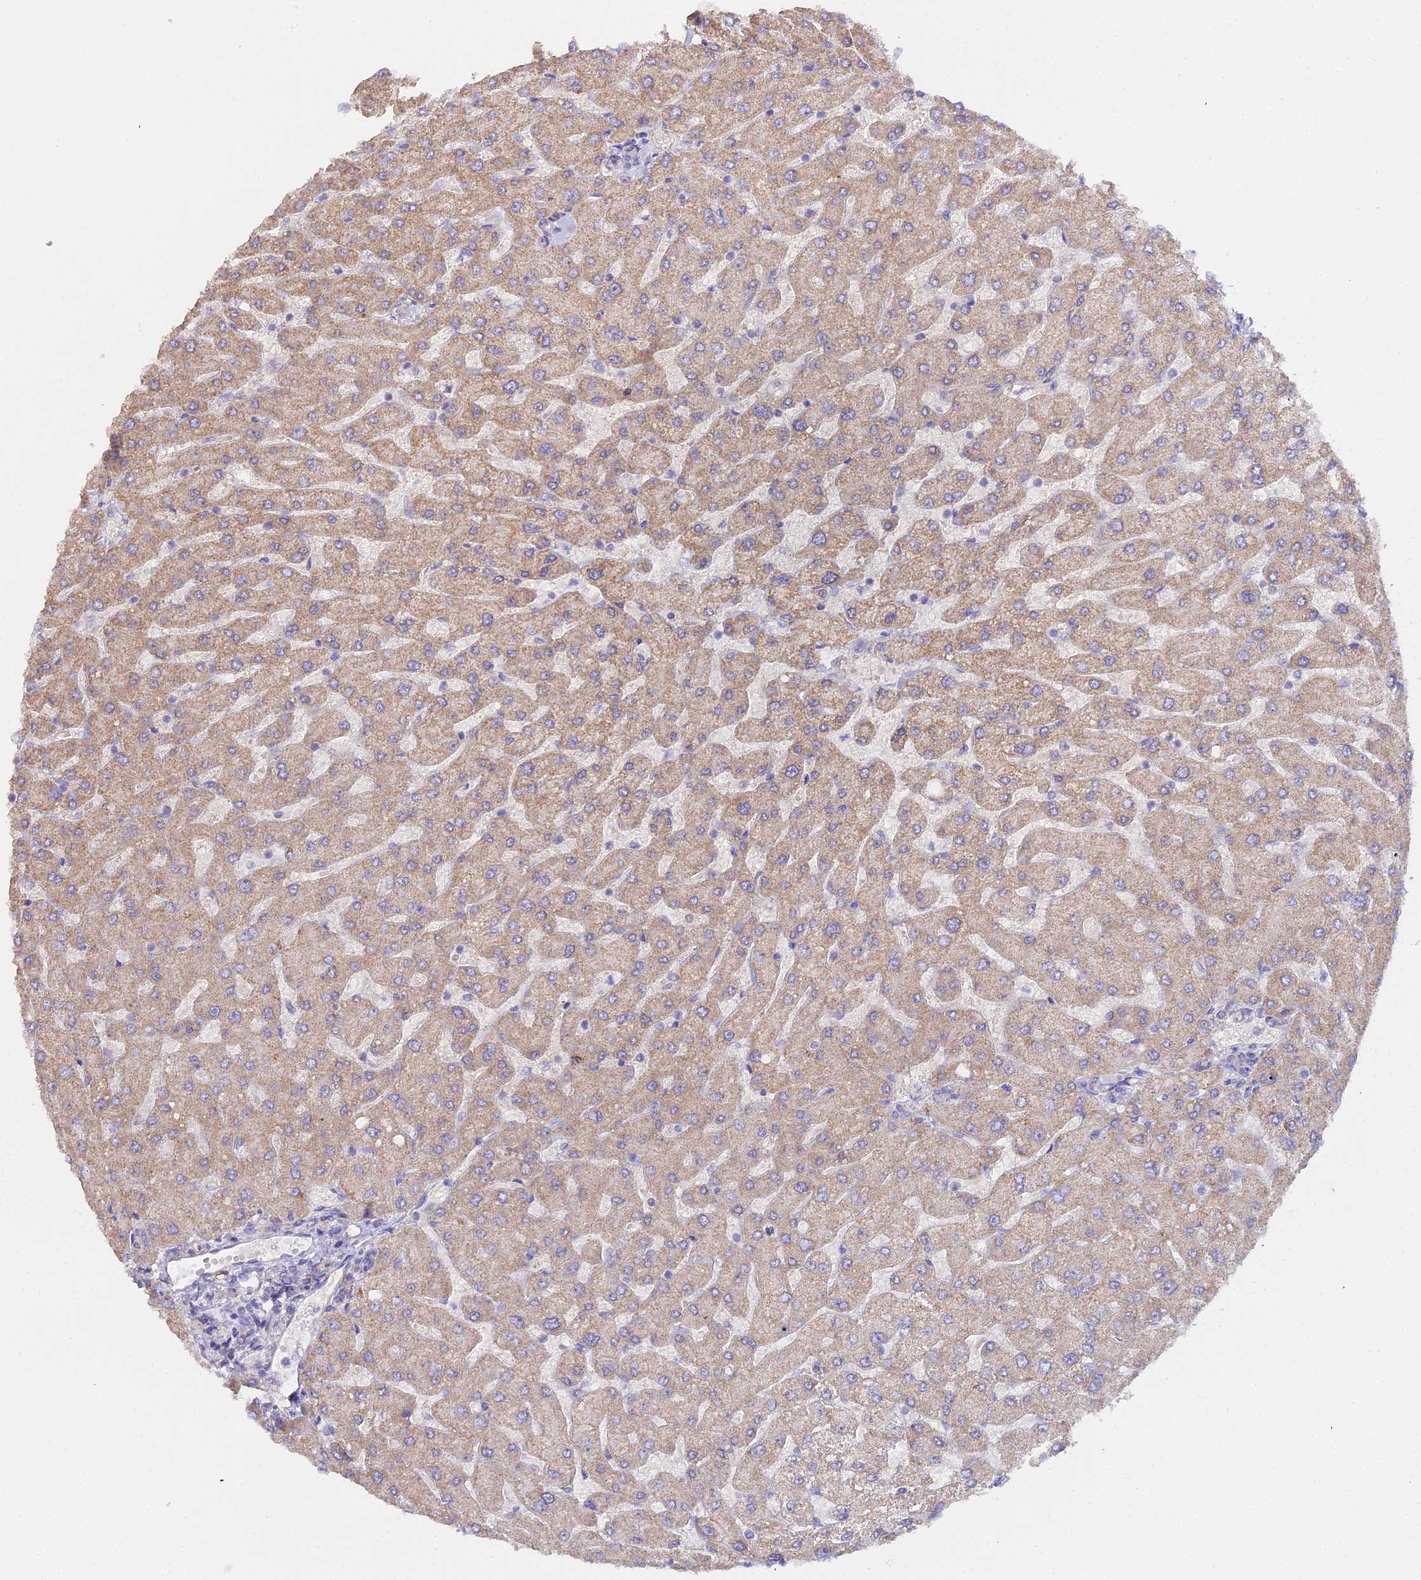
{"staining": {"intensity": "negative", "quantity": "none", "location": "none"}, "tissue": "liver", "cell_type": "Cholangiocytes", "image_type": "normal", "snomed": [{"axis": "morphology", "description": "Normal tissue, NOS"}, {"axis": "topography", "description": "Liver"}], "caption": "This is an immunohistochemistry micrograph of normal liver. There is no positivity in cholangiocytes.", "gene": "METTL13", "patient": {"sex": "male", "age": 55}}